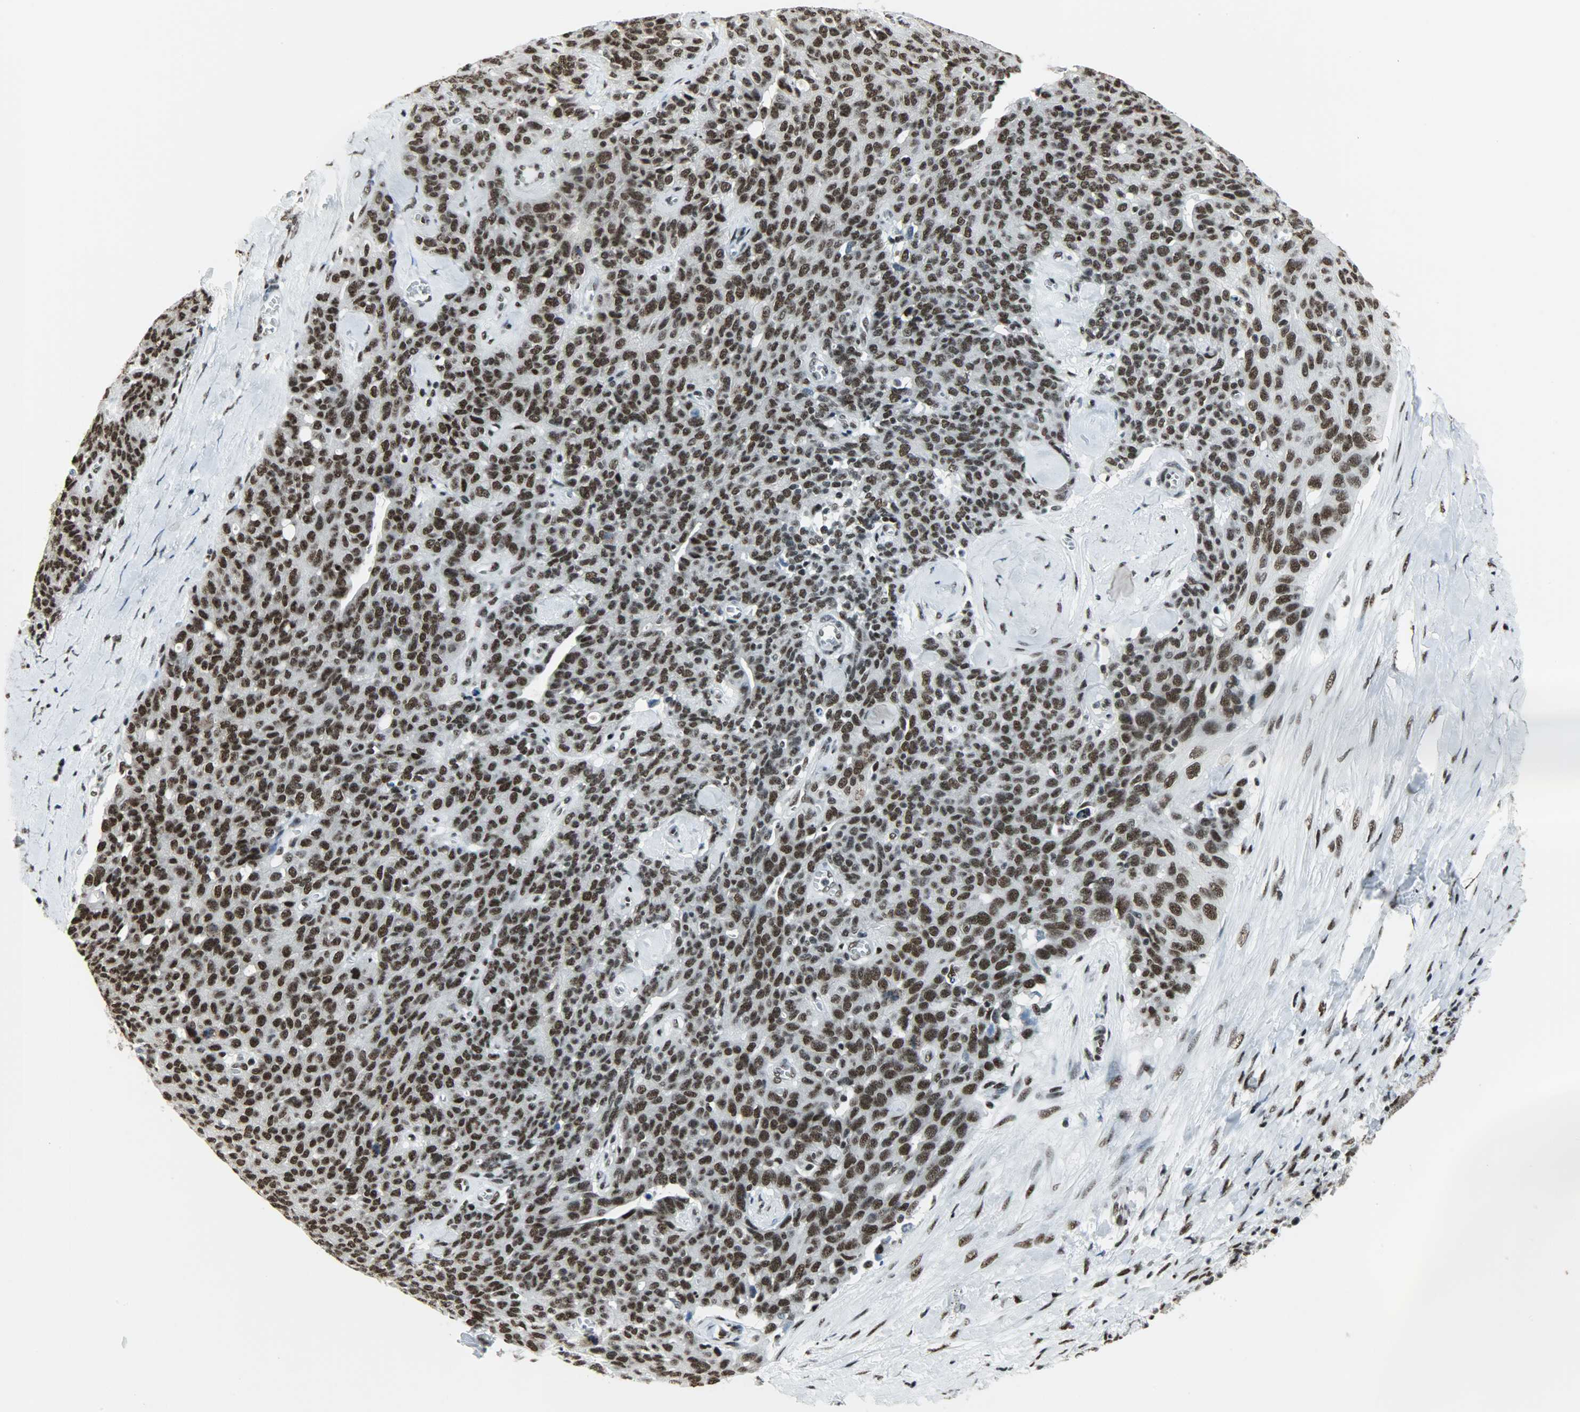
{"staining": {"intensity": "strong", "quantity": ">75%", "location": "nuclear"}, "tissue": "ovarian cancer", "cell_type": "Tumor cells", "image_type": "cancer", "snomed": [{"axis": "morphology", "description": "Carcinoma, endometroid"}, {"axis": "topography", "description": "Ovary"}], "caption": "A photomicrograph showing strong nuclear staining in approximately >75% of tumor cells in ovarian endometroid carcinoma, as visualized by brown immunohistochemical staining.", "gene": "SNRPA", "patient": {"sex": "female", "age": 60}}